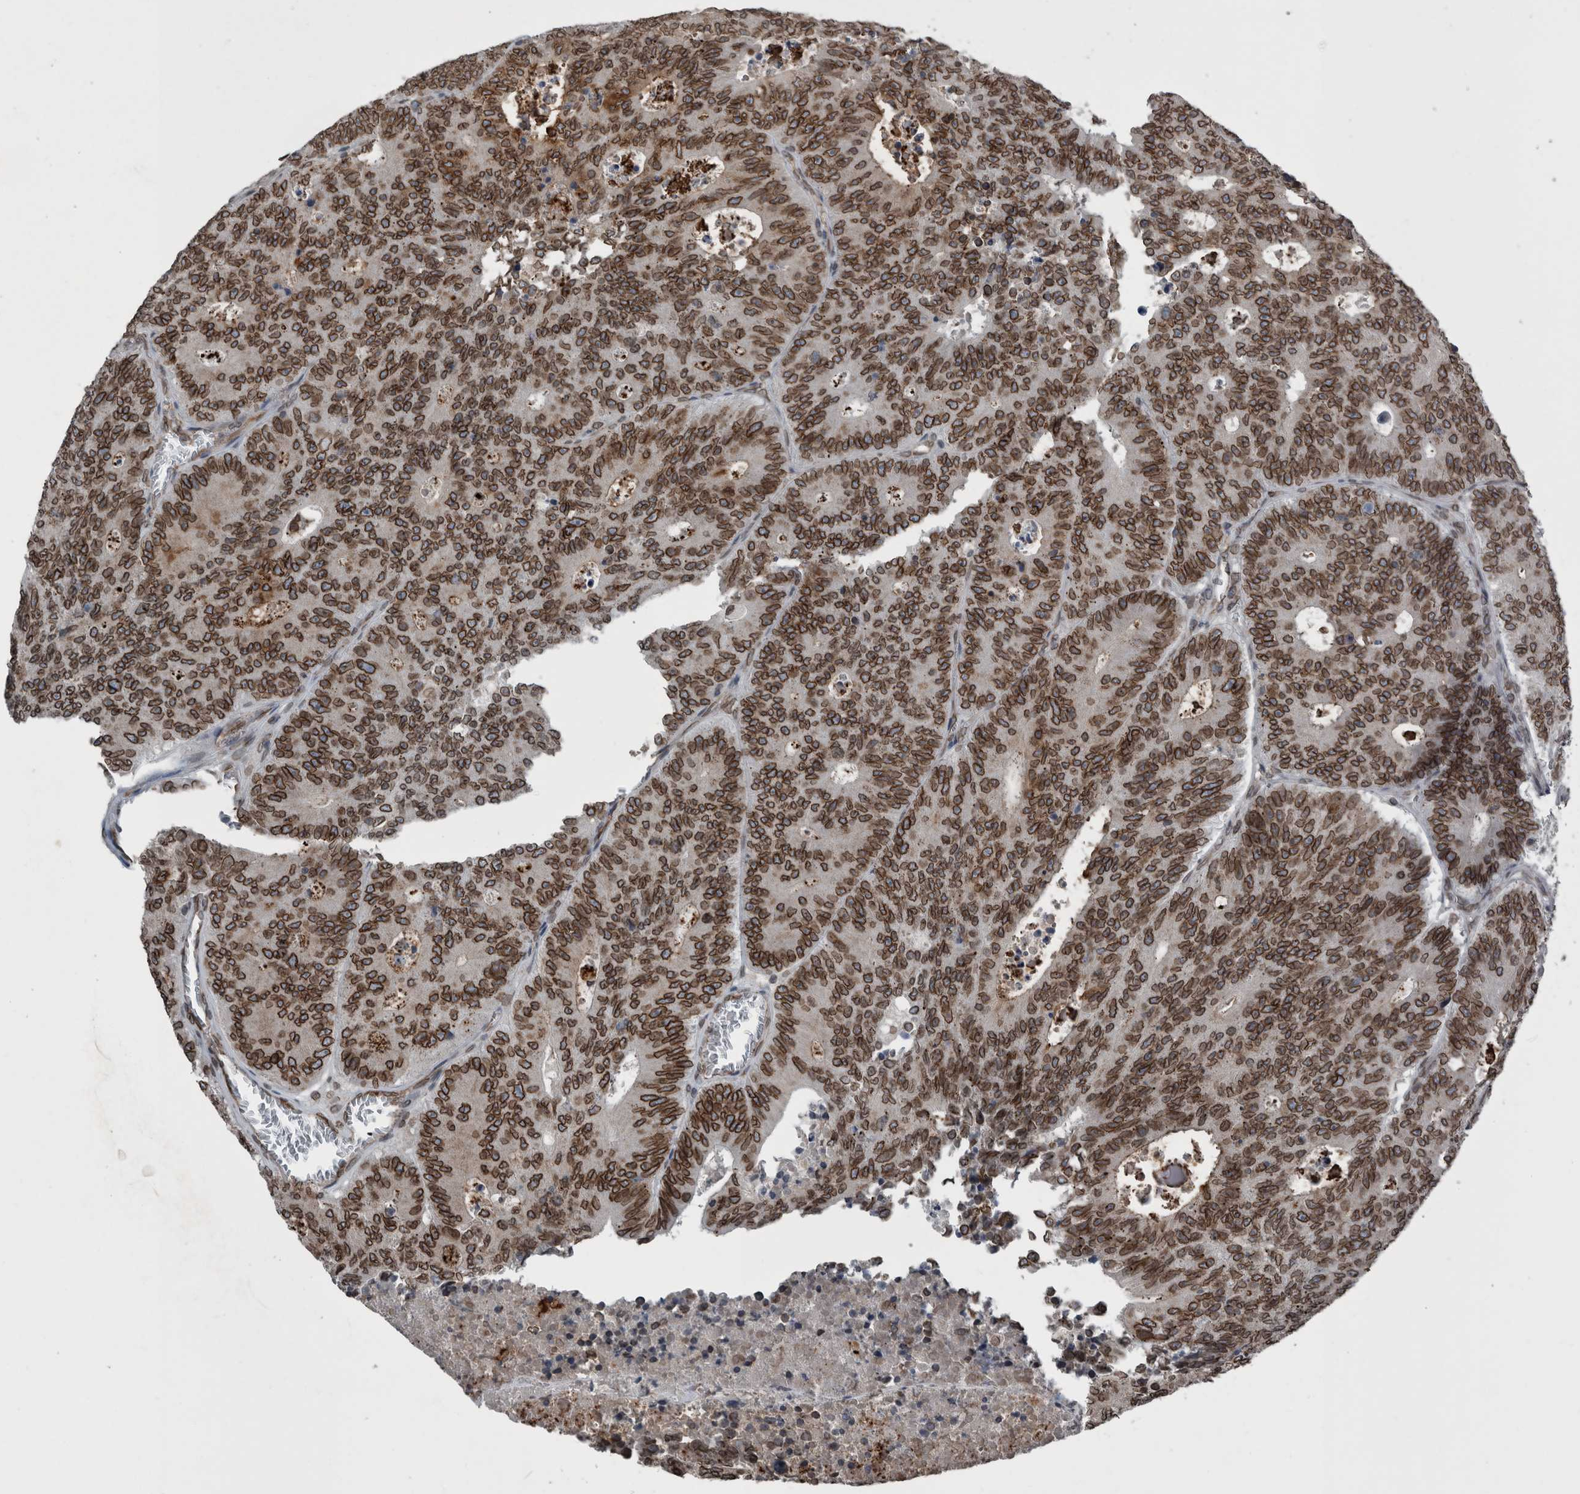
{"staining": {"intensity": "strong", "quantity": ">75%", "location": "cytoplasmic/membranous,nuclear"}, "tissue": "colorectal cancer", "cell_type": "Tumor cells", "image_type": "cancer", "snomed": [{"axis": "morphology", "description": "Adenocarcinoma, NOS"}, {"axis": "topography", "description": "Colon"}], "caption": "Immunohistochemical staining of colorectal cancer exhibits high levels of strong cytoplasmic/membranous and nuclear positivity in about >75% of tumor cells.", "gene": "RANBP2", "patient": {"sex": "male", "age": 87}}